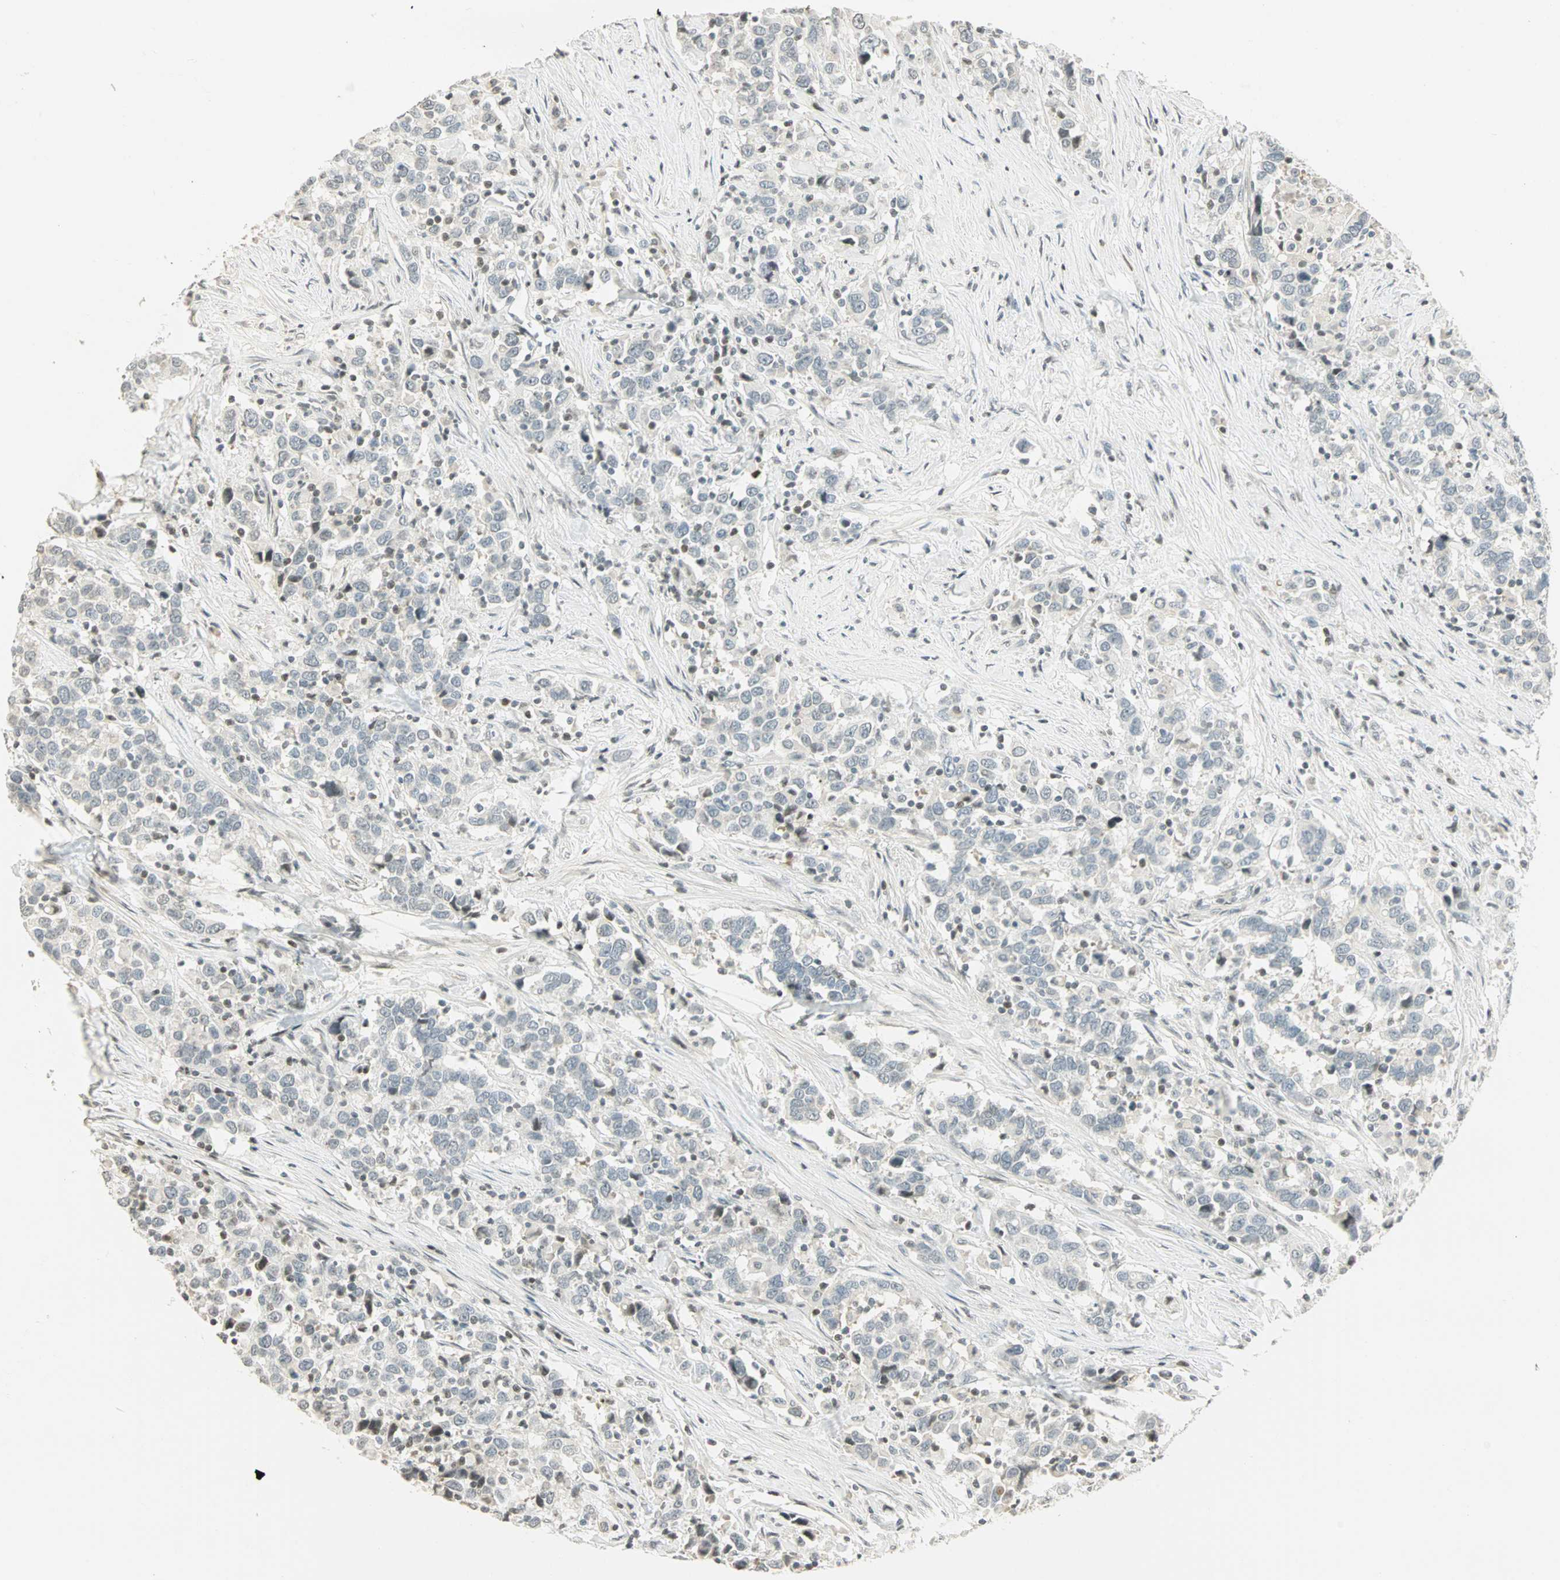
{"staining": {"intensity": "weak", "quantity": "<25%", "location": "nuclear"}, "tissue": "urothelial cancer", "cell_type": "Tumor cells", "image_type": "cancer", "snomed": [{"axis": "morphology", "description": "Urothelial carcinoma, High grade"}, {"axis": "topography", "description": "Urinary bladder"}], "caption": "Image shows no protein positivity in tumor cells of urothelial cancer tissue.", "gene": "SMAD3", "patient": {"sex": "male", "age": 61}}